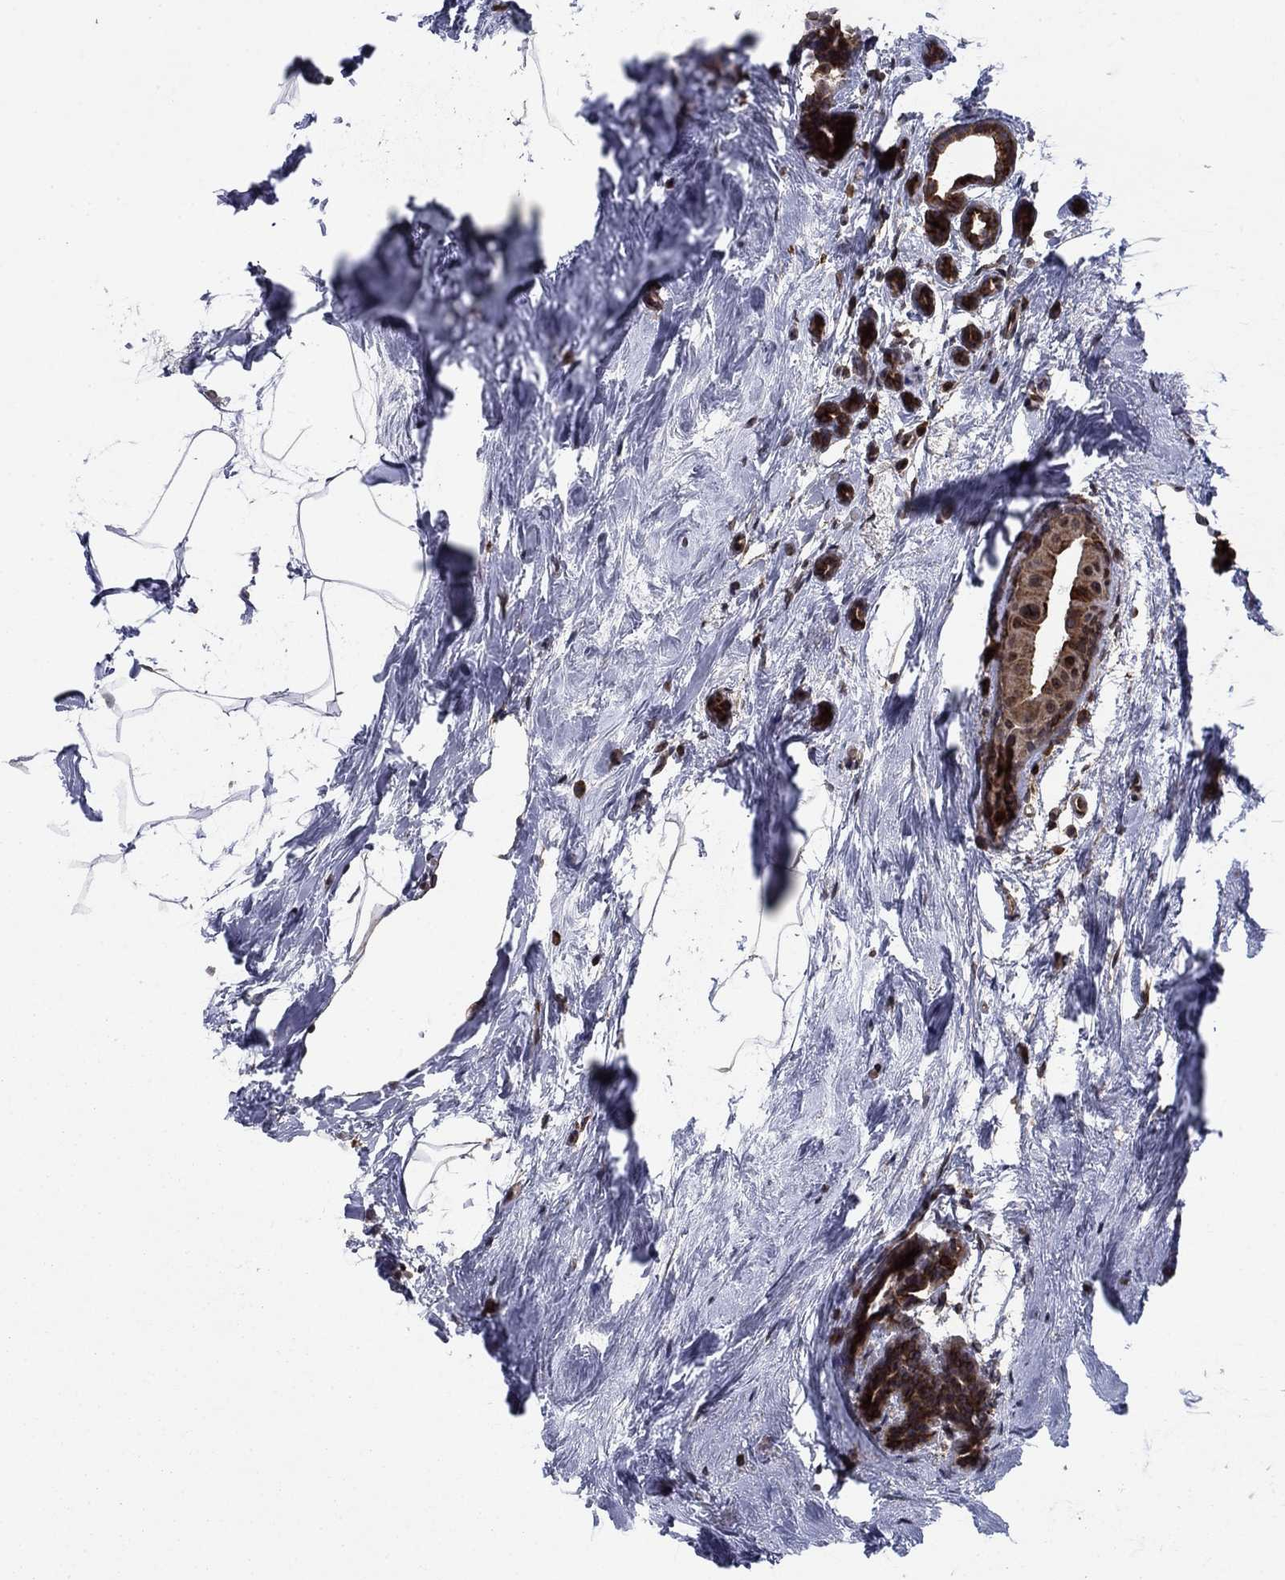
{"staining": {"intensity": "moderate", "quantity": ">75%", "location": "cytoplasmic/membranous"}, "tissue": "breast cancer", "cell_type": "Tumor cells", "image_type": "cancer", "snomed": [{"axis": "morphology", "description": "Duct carcinoma"}, {"axis": "topography", "description": "Breast"}], "caption": "Immunohistochemical staining of human intraductal carcinoma (breast) reveals medium levels of moderate cytoplasmic/membranous protein expression in about >75% of tumor cells.", "gene": "DHRS7", "patient": {"sex": "female", "age": 55}}